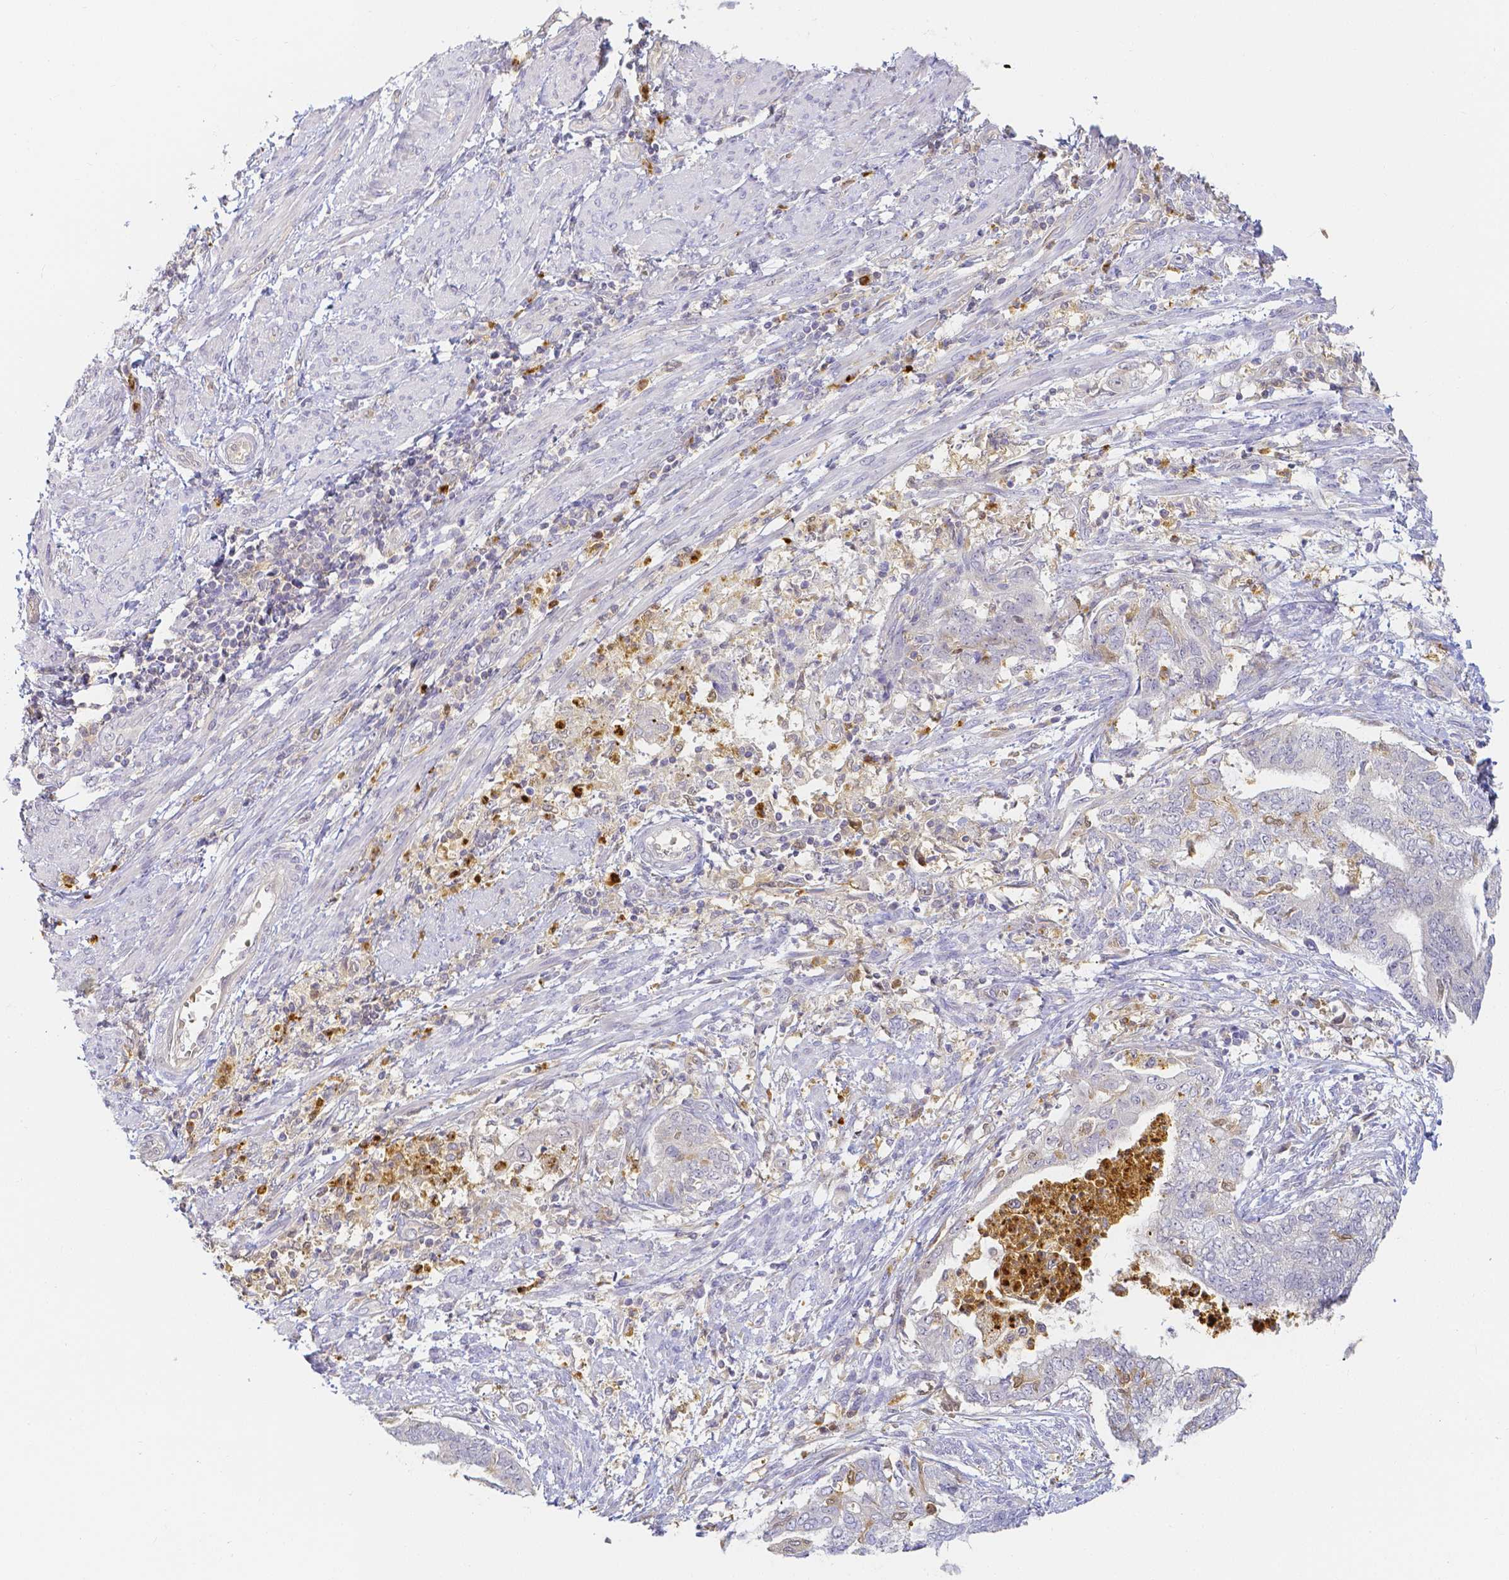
{"staining": {"intensity": "negative", "quantity": "none", "location": "none"}, "tissue": "endometrial cancer", "cell_type": "Tumor cells", "image_type": "cancer", "snomed": [{"axis": "morphology", "description": "Adenocarcinoma, NOS"}, {"axis": "topography", "description": "Endometrium"}], "caption": "Immunohistochemical staining of human adenocarcinoma (endometrial) displays no significant positivity in tumor cells.", "gene": "KCNH1", "patient": {"sex": "female", "age": 65}}